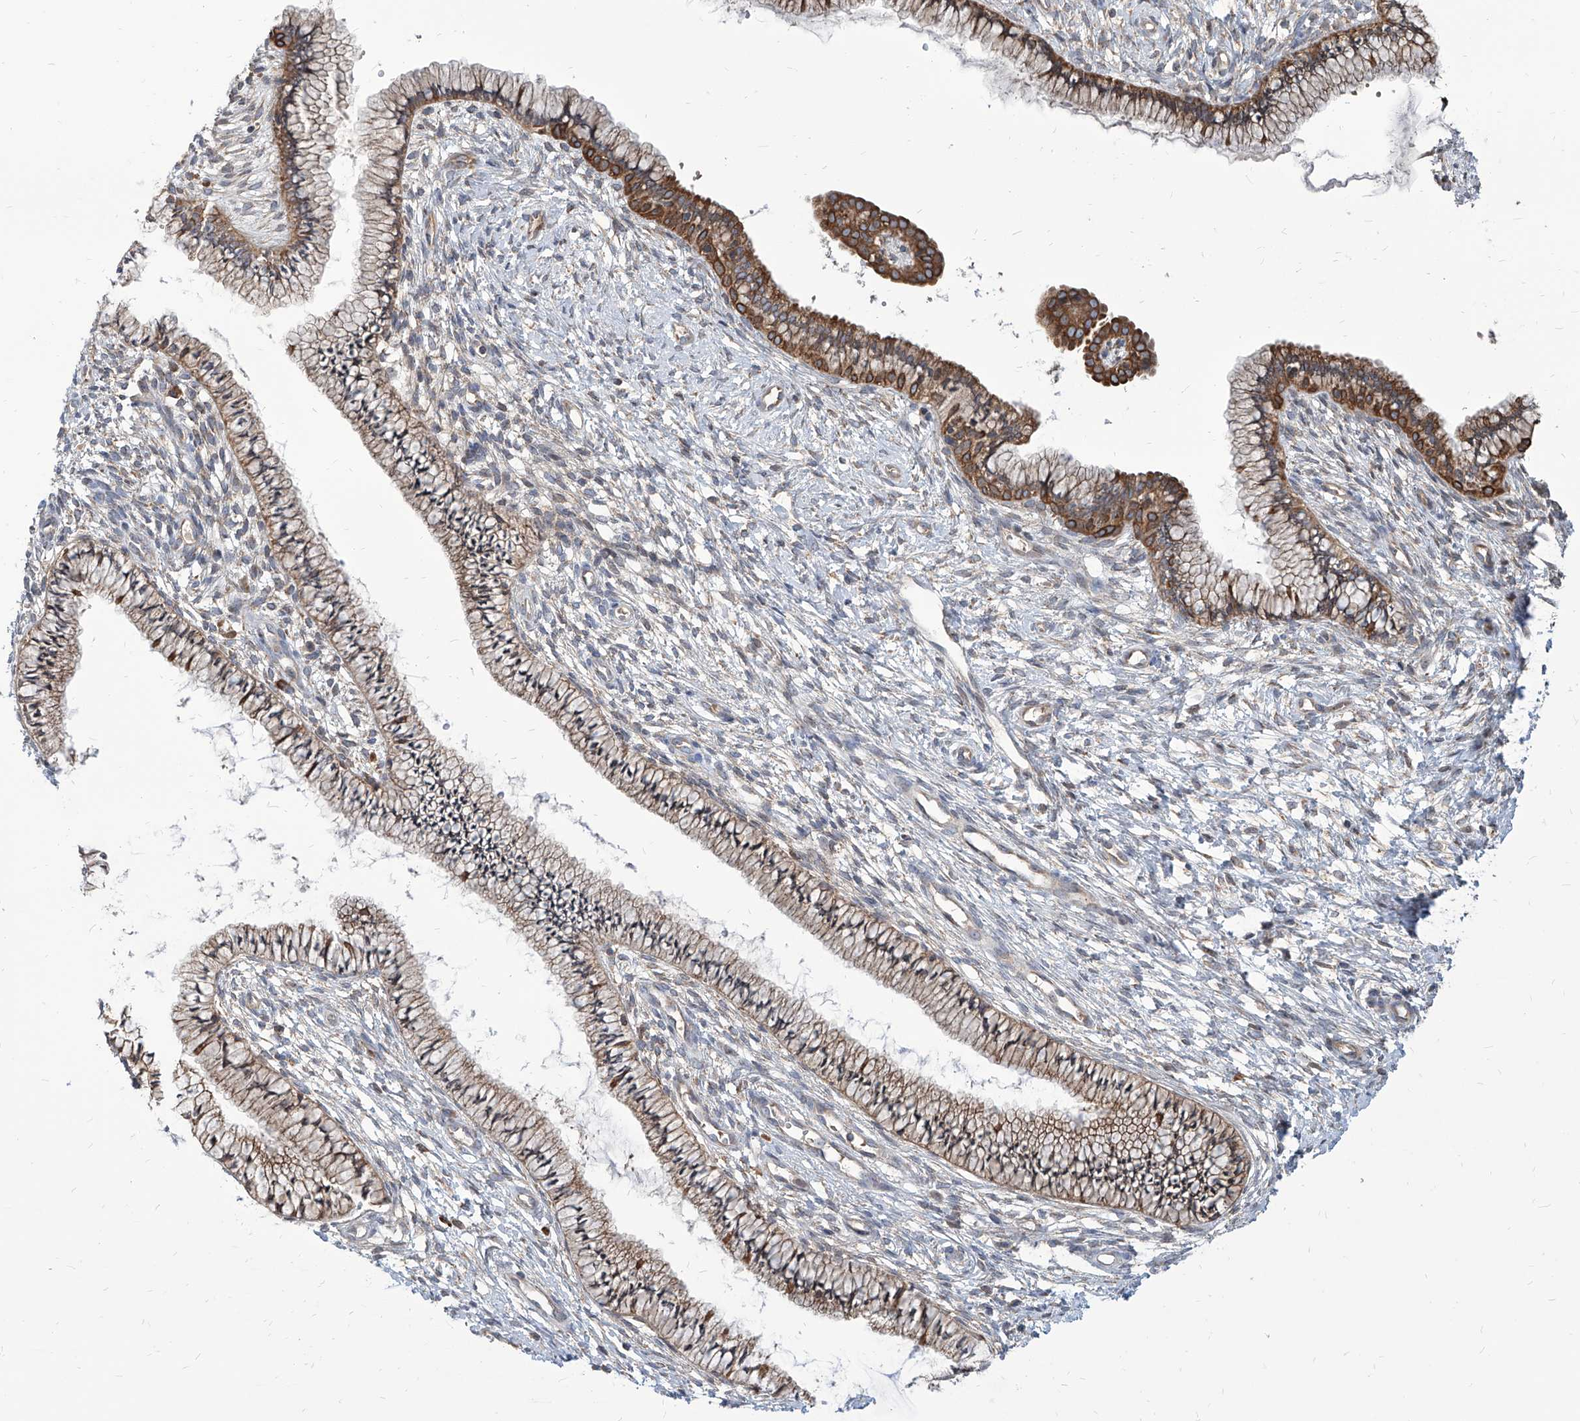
{"staining": {"intensity": "moderate", "quantity": ">75%", "location": "cytoplasmic/membranous"}, "tissue": "cervix", "cell_type": "Glandular cells", "image_type": "normal", "snomed": [{"axis": "morphology", "description": "Normal tissue, NOS"}, {"axis": "topography", "description": "Cervix"}], "caption": "This micrograph displays unremarkable cervix stained with immunohistochemistry (IHC) to label a protein in brown. The cytoplasmic/membranous of glandular cells show moderate positivity for the protein. Nuclei are counter-stained blue.", "gene": "FAM83B", "patient": {"sex": "female", "age": 36}}